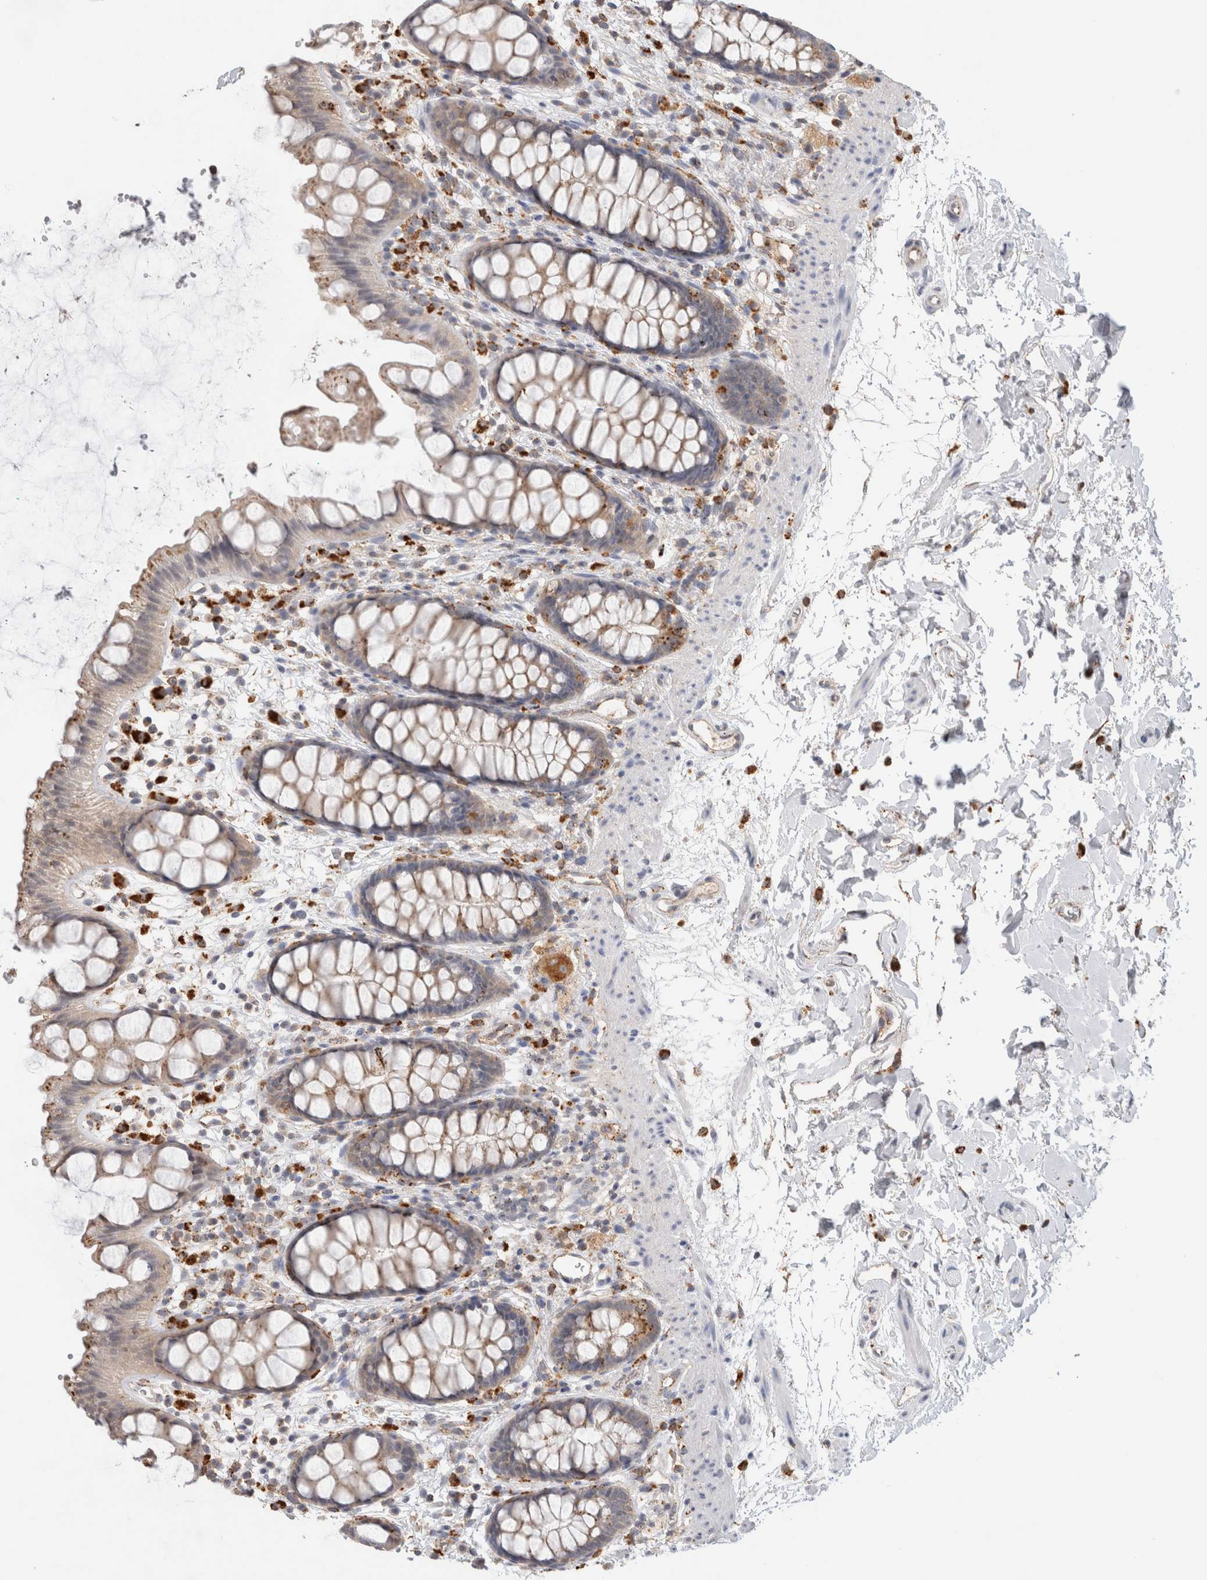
{"staining": {"intensity": "moderate", "quantity": "<25%", "location": "cytoplasmic/membranous"}, "tissue": "rectum", "cell_type": "Glandular cells", "image_type": "normal", "snomed": [{"axis": "morphology", "description": "Normal tissue, NOS"}, {"axis": "topography", "description": "Rectum"}], "caption": "Protein staining of unremarkable rectum exhibits moderate cytoplasmic/membranous staining in about <25% of glandular cells.", "gene": "GNS", "patient": {"sex": "female", "age": 65}}